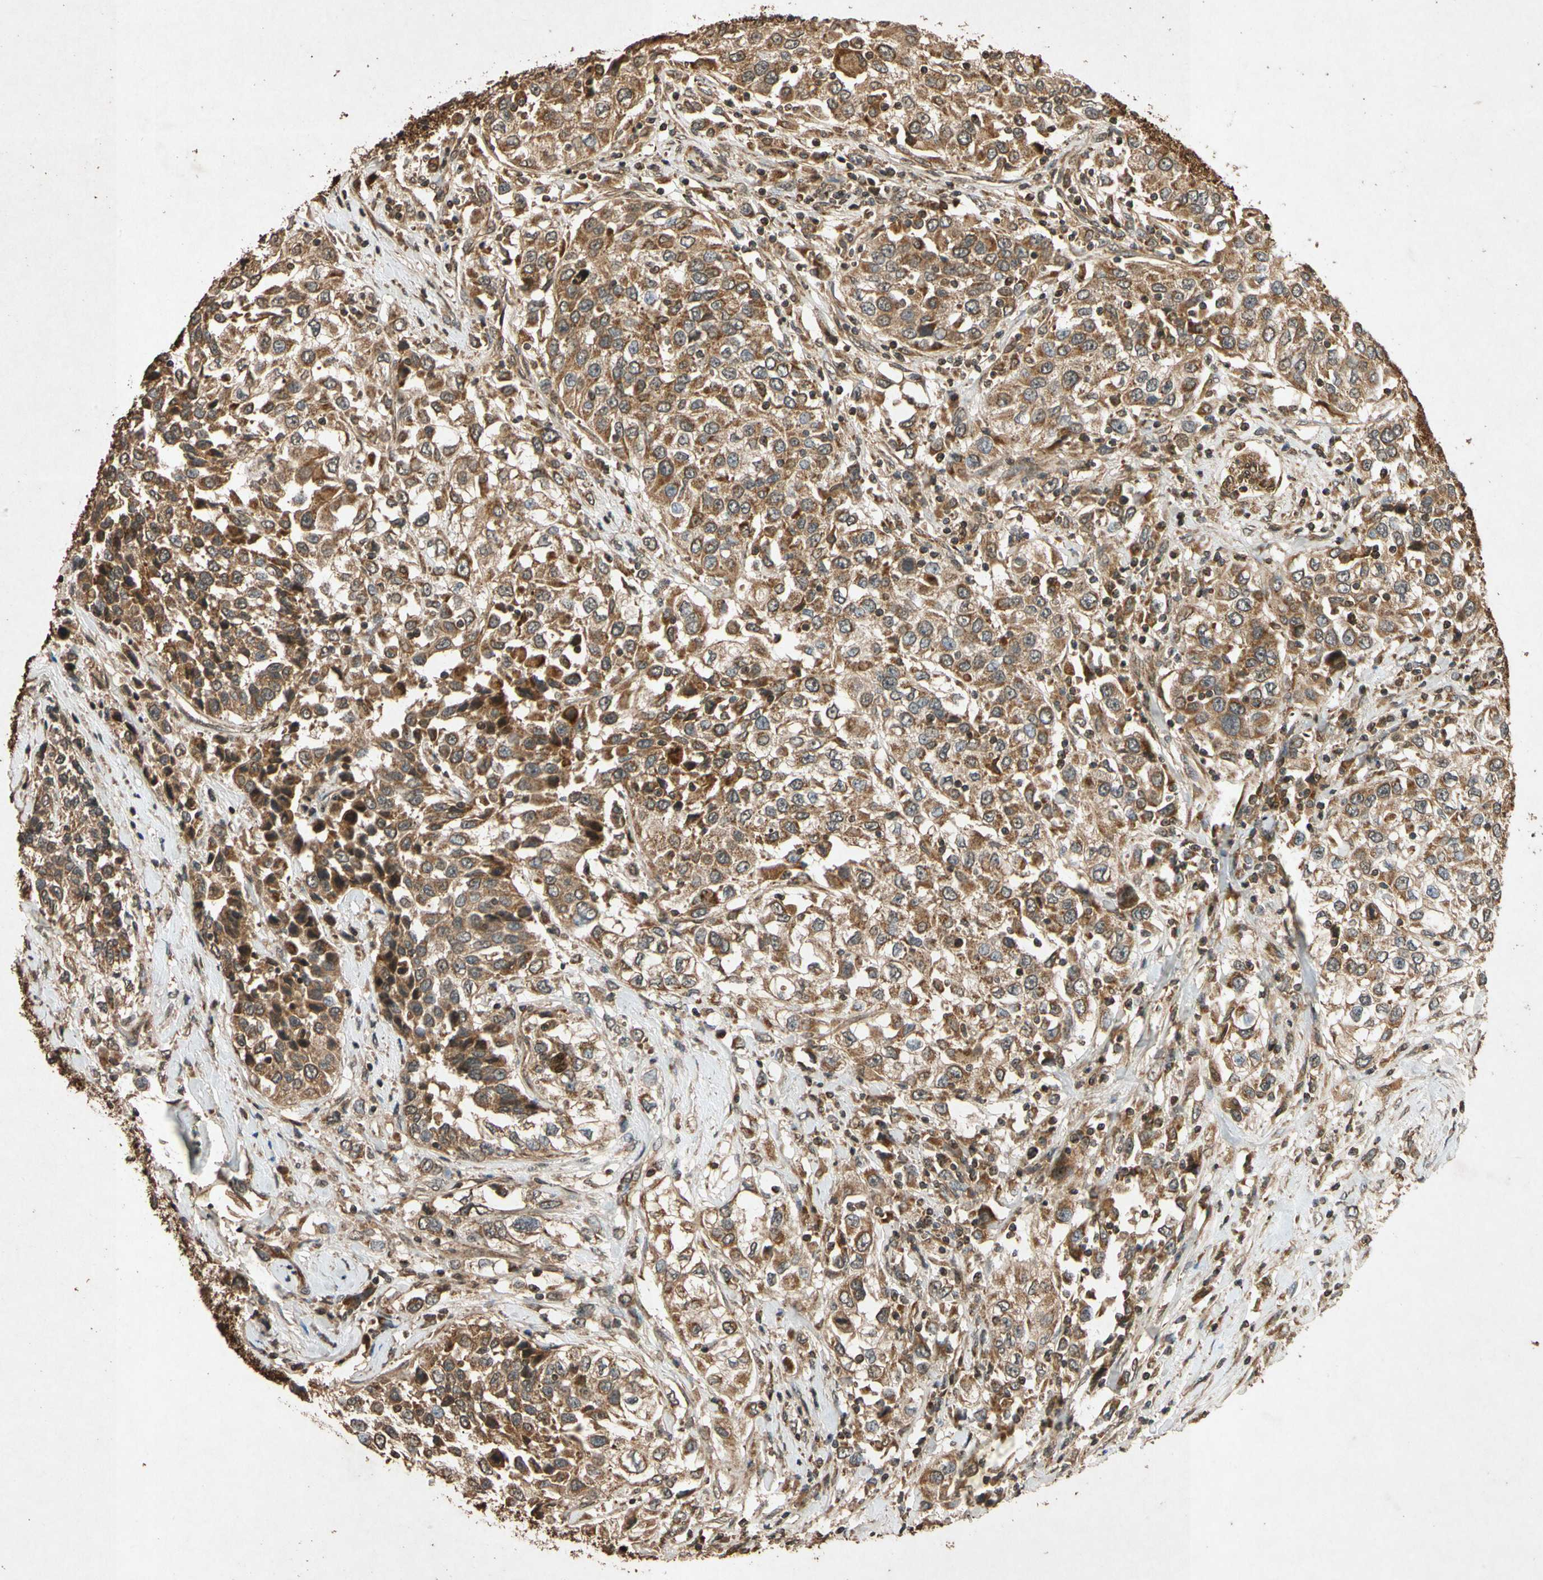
{"staining": {"intensity": "moderate", "quantity": ">75%", "location": "cytoplasmic/membranous"}, "tissue": "urothelial cancer", "cell_type": "Tumor cells", "image_type": "cancer", "snomed": [{"axis": "morphology", "description": "Urothelial carcinoma, High grade"}, {"axis": "topography", "description": "Urinary bladder"}], "caption": "Immunohistochemistry (DAB) staining of urothelial cancer shows moderate cytoplasmic/membranous protein positivity in about >75% of tumor cells.", "gene": "TXN2", "patient": {"sex": "female", "age": 80}}